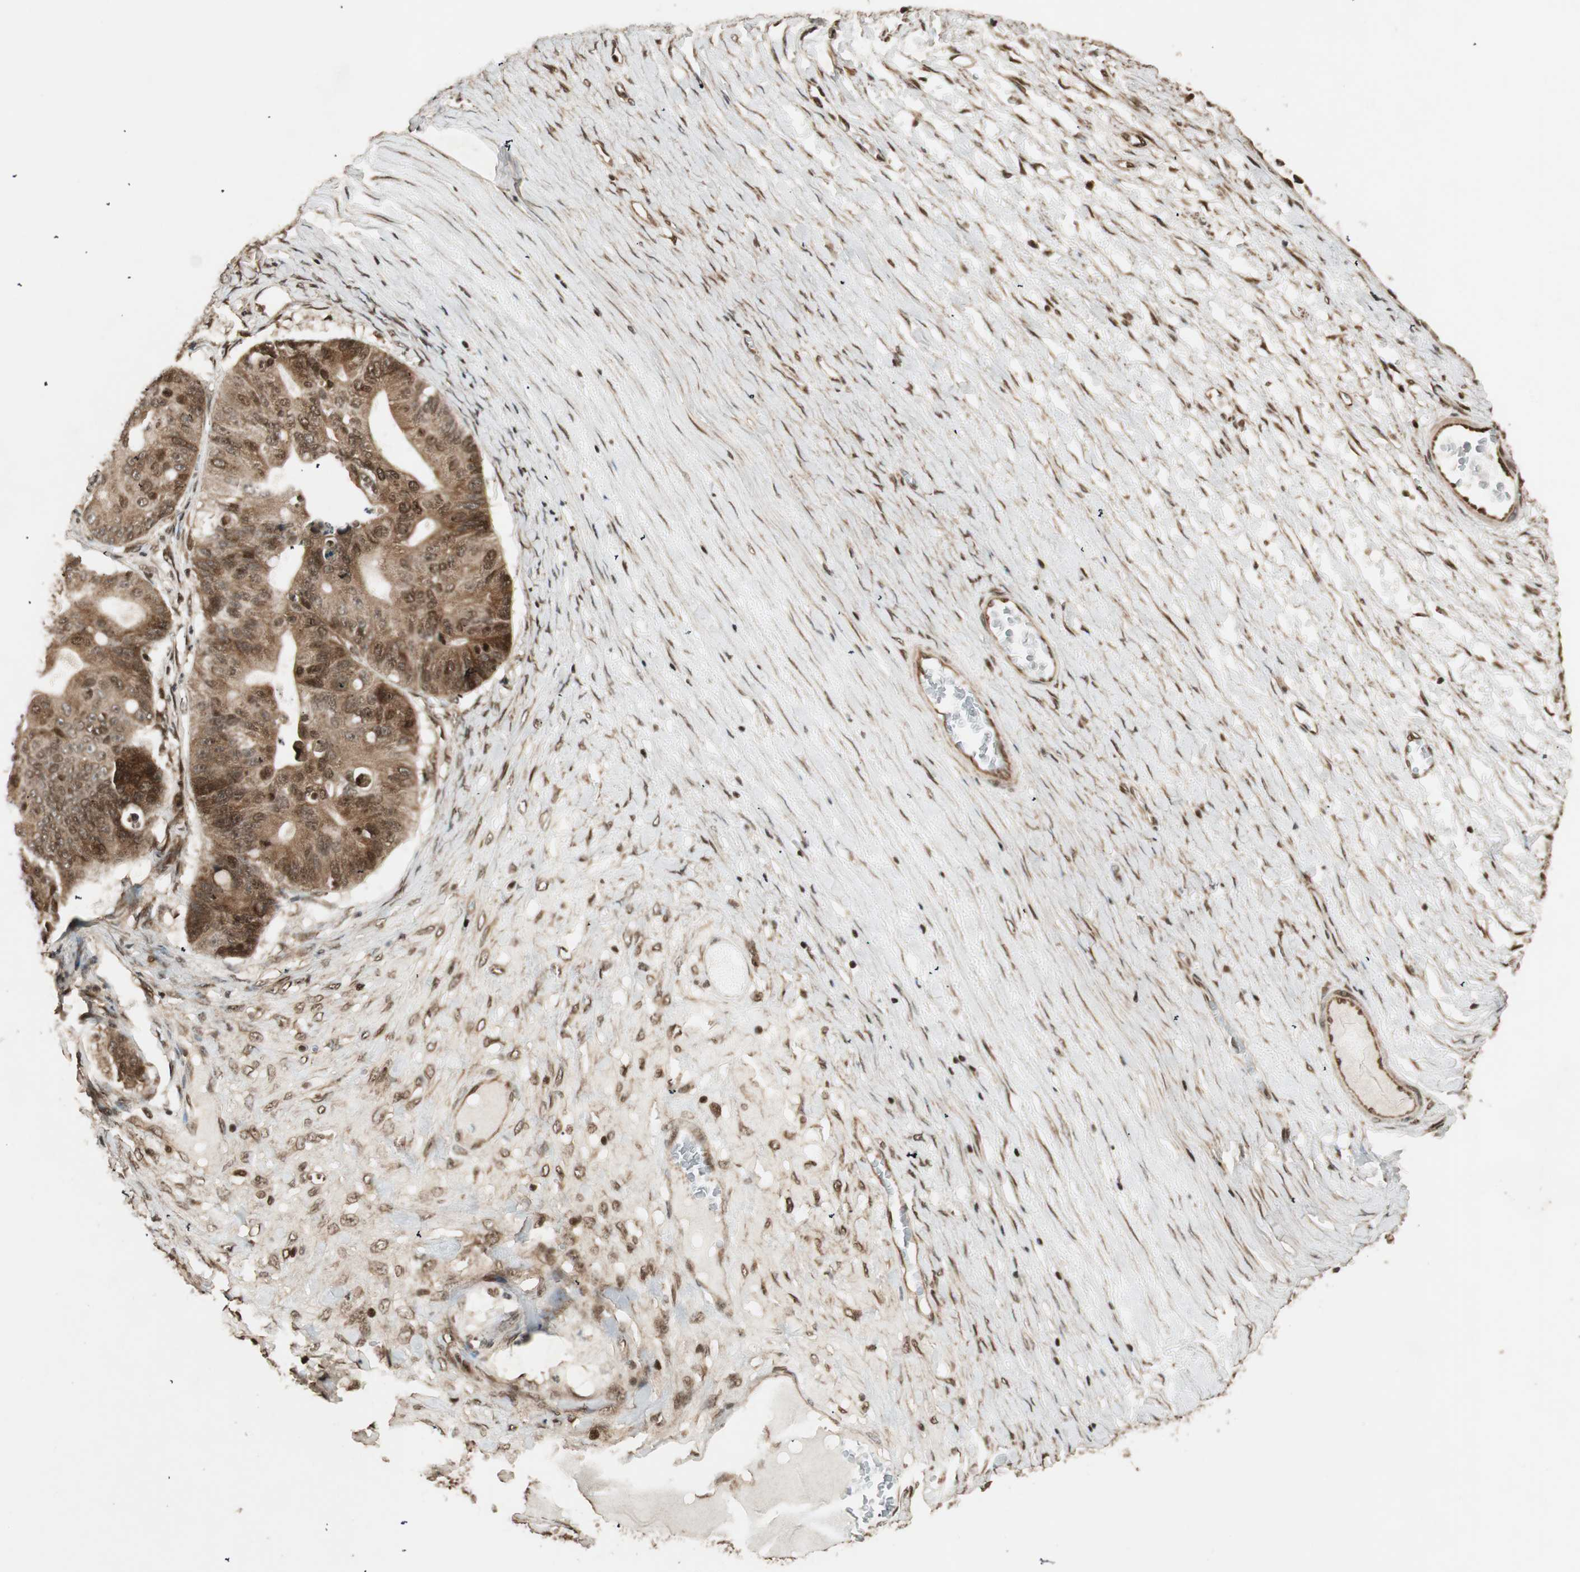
{"staining": {"intensity": "moderate", "quantity": ">75%", "location": "cytoplasmic/membranous,nuclear"}, "tissue": "ovarian cancer", "cell_type": "Tumor cells", "image_type": "cancer", "snomed": [{"axis": "morphology", "description": "Cystadenocarcinoma, mucinous, NOS"}, {"axis": "topography", "description": "Ovary"}], "caption": "Immunohistochemistry (IHC) staining of mucinous cystadenocarcinoma (ovarian), which demonstrates medium levels of moderate cytoplasmic/membranous and nuclear expression in approximately >75% of tumor cells indicating moderate cytoplasmic/membranous and nuclear protein expression. The staining was performed using DAB (3,3'-diaminobenzidine) (brown) for protein detection and nuclei were counterstained in hematoxylin (blue).", "gene": "RPA3", "patient": {"sex": "female", "age": 37}}